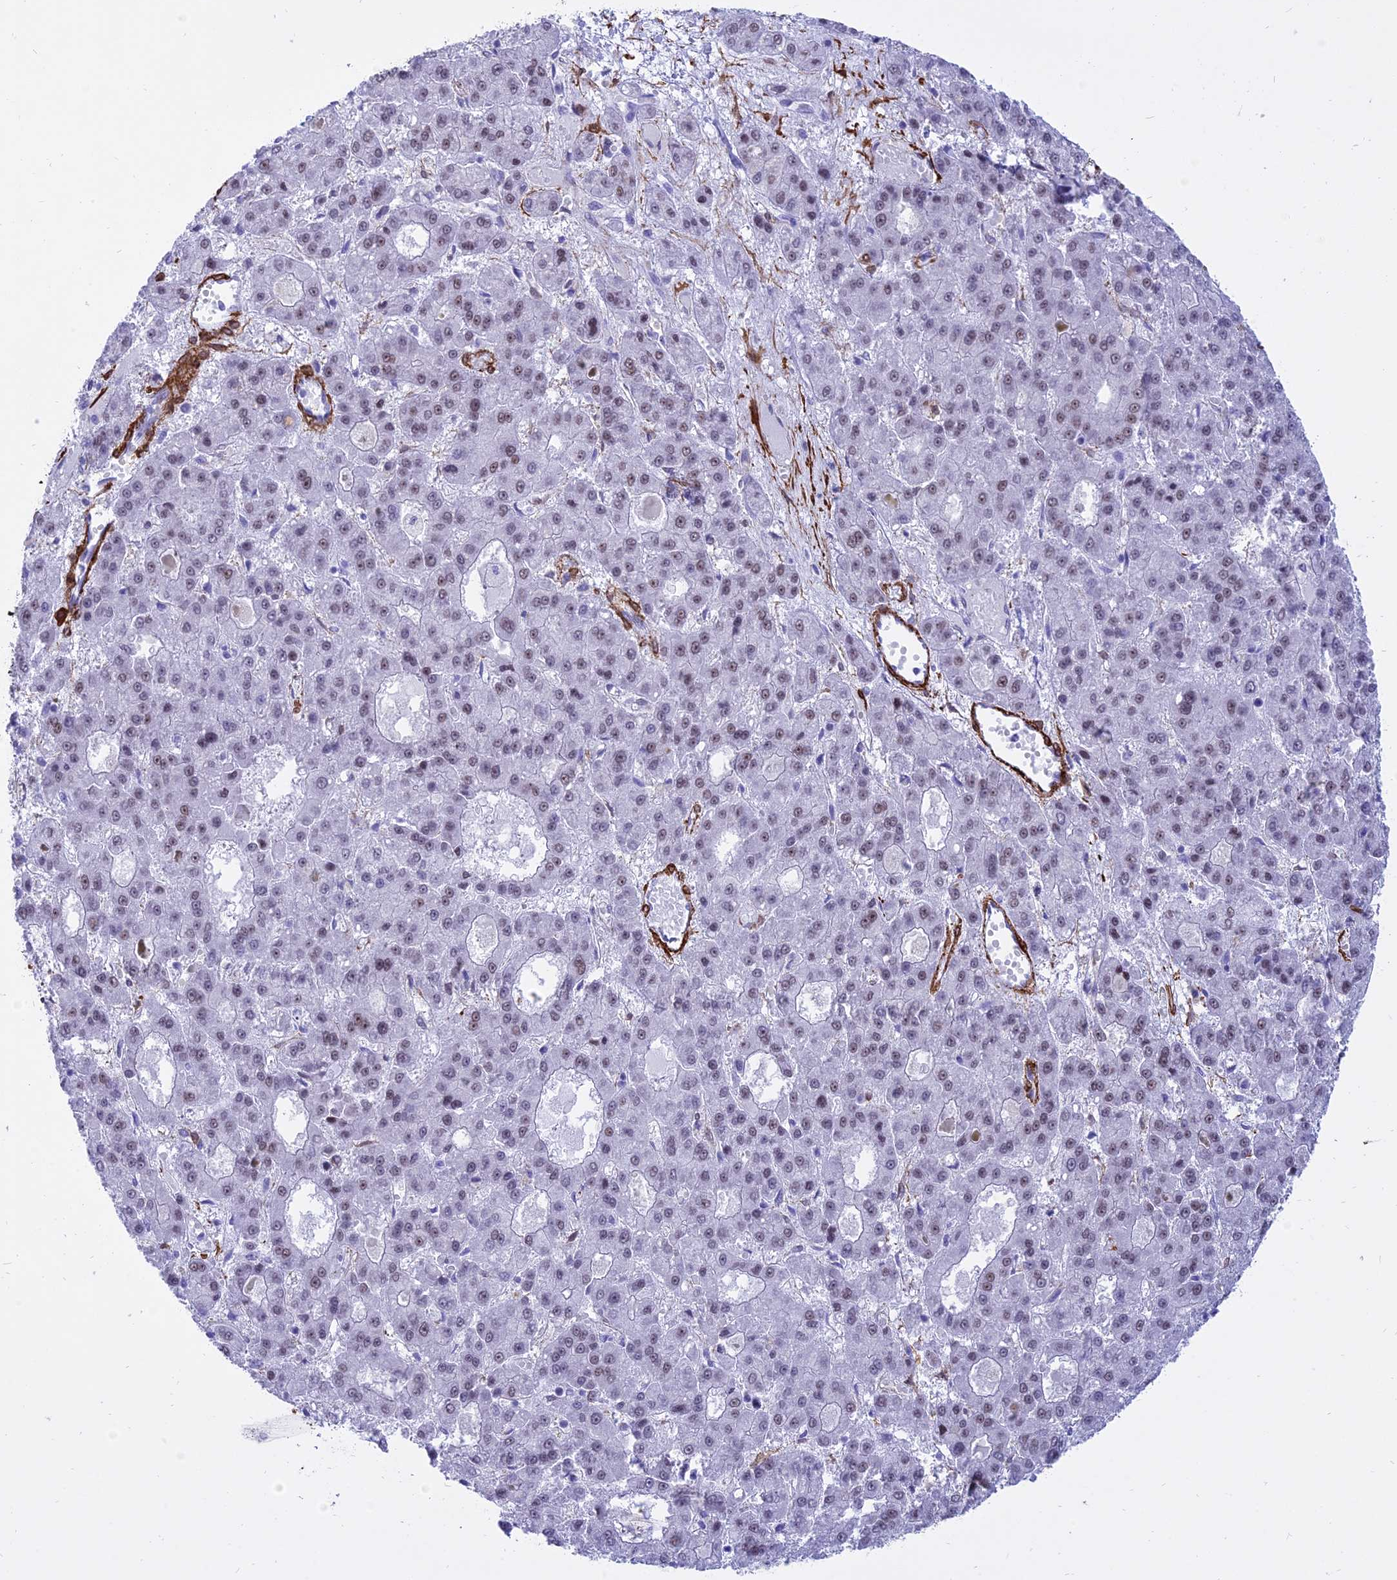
{"staining": {"intensity": "weak", "quantity": "25%-75%", "location": "nuclear"}, "tissue": "liver cancer", "cell_type": "Tumor cells", "image_type": "cancer", "snomed": [{"axis": "morphology", "description": "Carcinoma, Hepatocellular, NOS"}, {"axis": "topography", "description": "Liver"}], "caption": "The histopathology image exhibits immunohistochemical staining of liver hepatocellular carcinoma. There is weak nuclear positivity is identified in approximately 25%-75% of tumor cells. The staining was performed using DAB (3,3'-diaminobenzidine), with brown indicating positive protein expression. Nuclei are stained blue with hematoxylin.", "gene": "CENPV", "patient": {"sex": "male", "age": 70}}